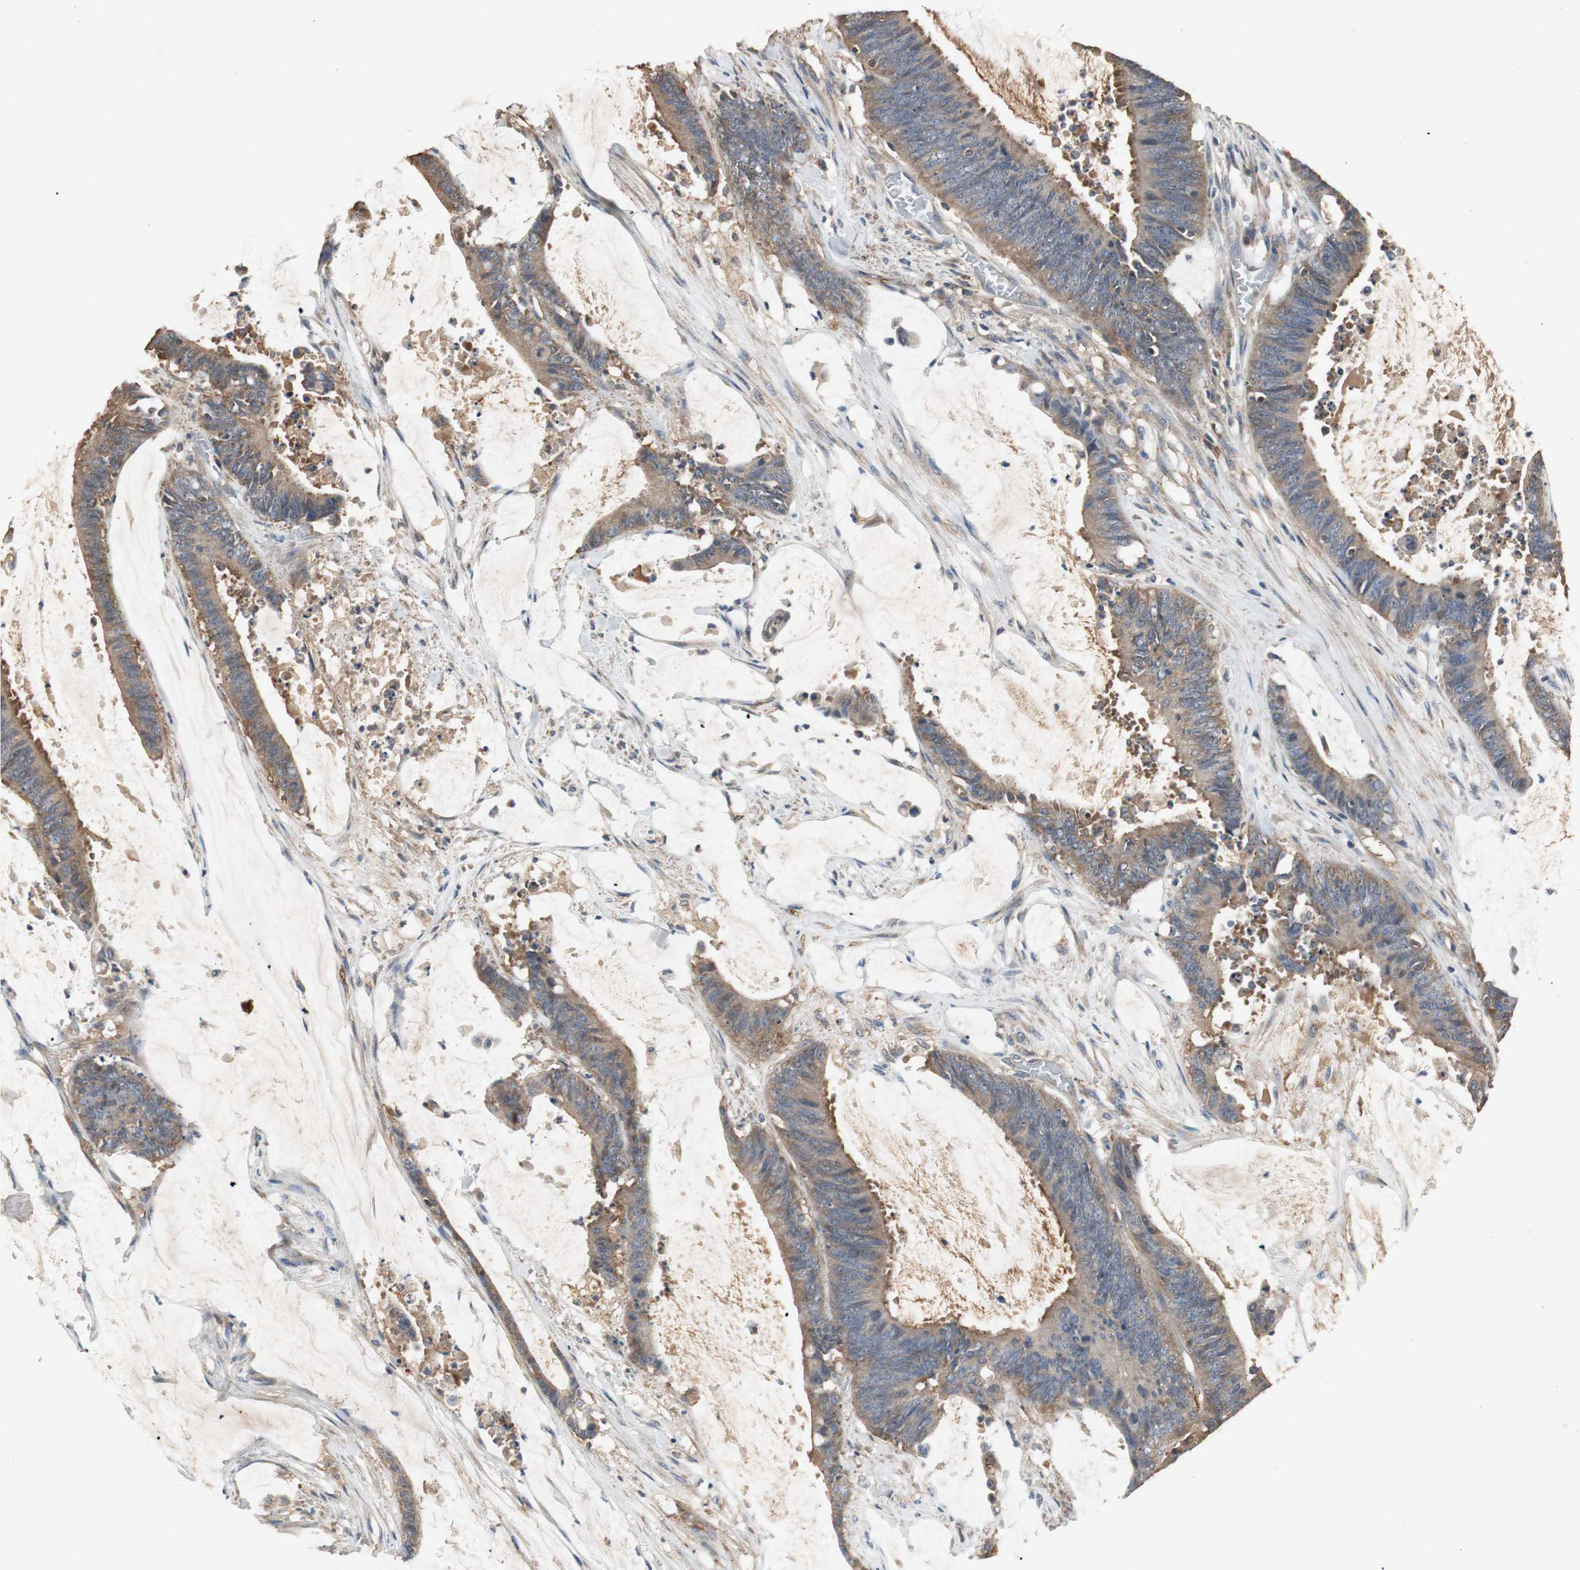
{"staining": {"intensity": "weak", "quantity": "25%-75%", "location": "cytoplasmic/membranous"}, "tissue": "colorectal cancer", "cell_type": "Tumor cells", "image_type": "cancer", "snomed": [{"axis": "morphology", "description": "Adenocarcinoma, NOS"}, {"axis": "topography", "description": "Rectum"}], "caption": "Protein expression by IHC exhibits weak cytoplasmic/membranous expression in about 25%-75% of tumor cells in colorectal cancer (adenocarcinoma).", "gene": "TNFRSF14", "patient": {"sex": "female", "age": 66}}